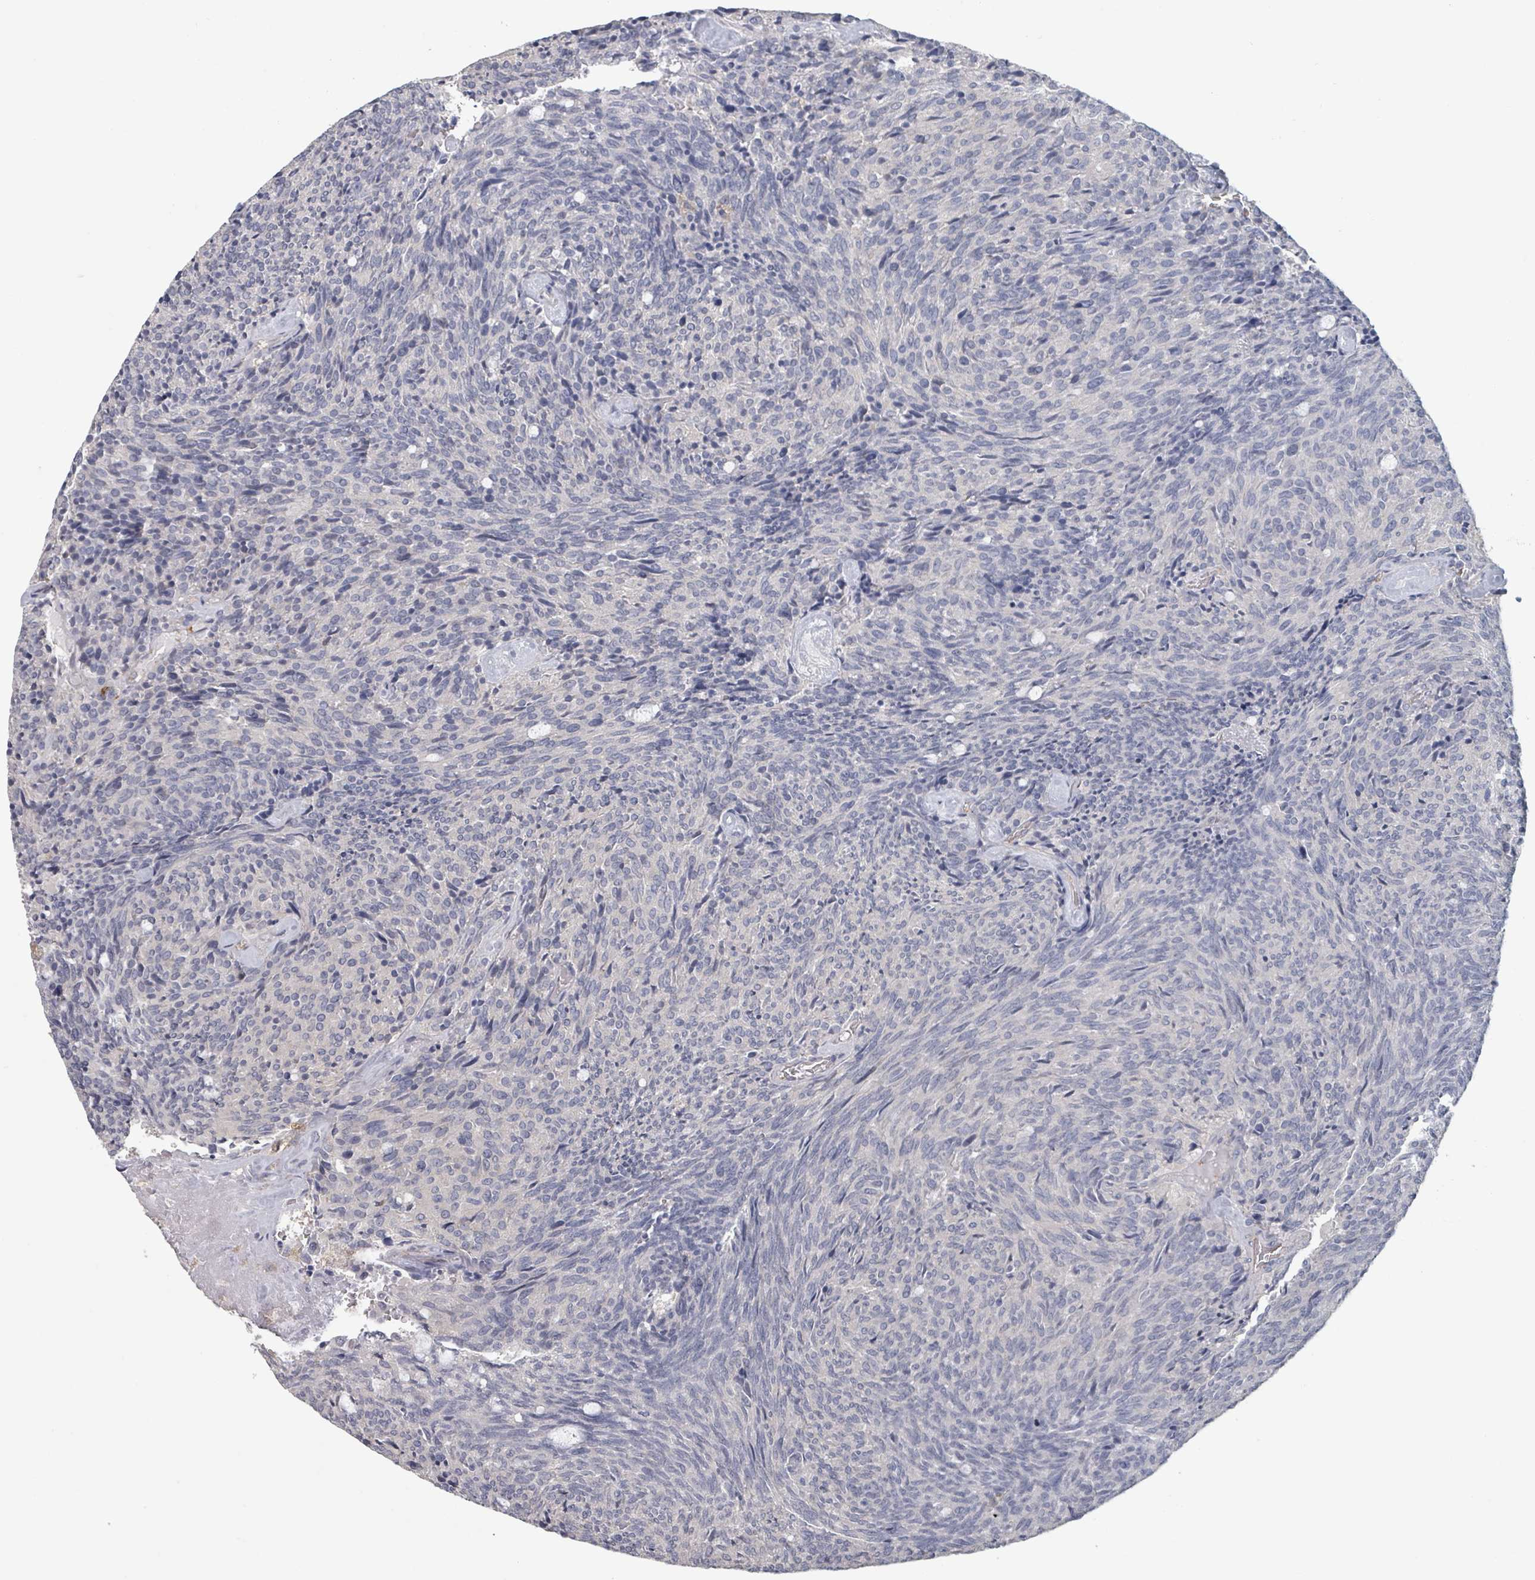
{"staining": {"intensity": "negative", "quantity": "none", "location": "none"}, "tissue": "carcinoid", "cell_type": "Tumor cells", "image_type": "cancer", "snomed": [{"axis": "morphology", "description": "Carcinoid, malignant, NOS"}, {"axis": "topography", "description": "Pancreas"}], "caption": "An image of human malignant carcinoid is negative for staining in tumor cells.", "gene": "PLAUR", "patient": {"sex": "female", "age": 54}}